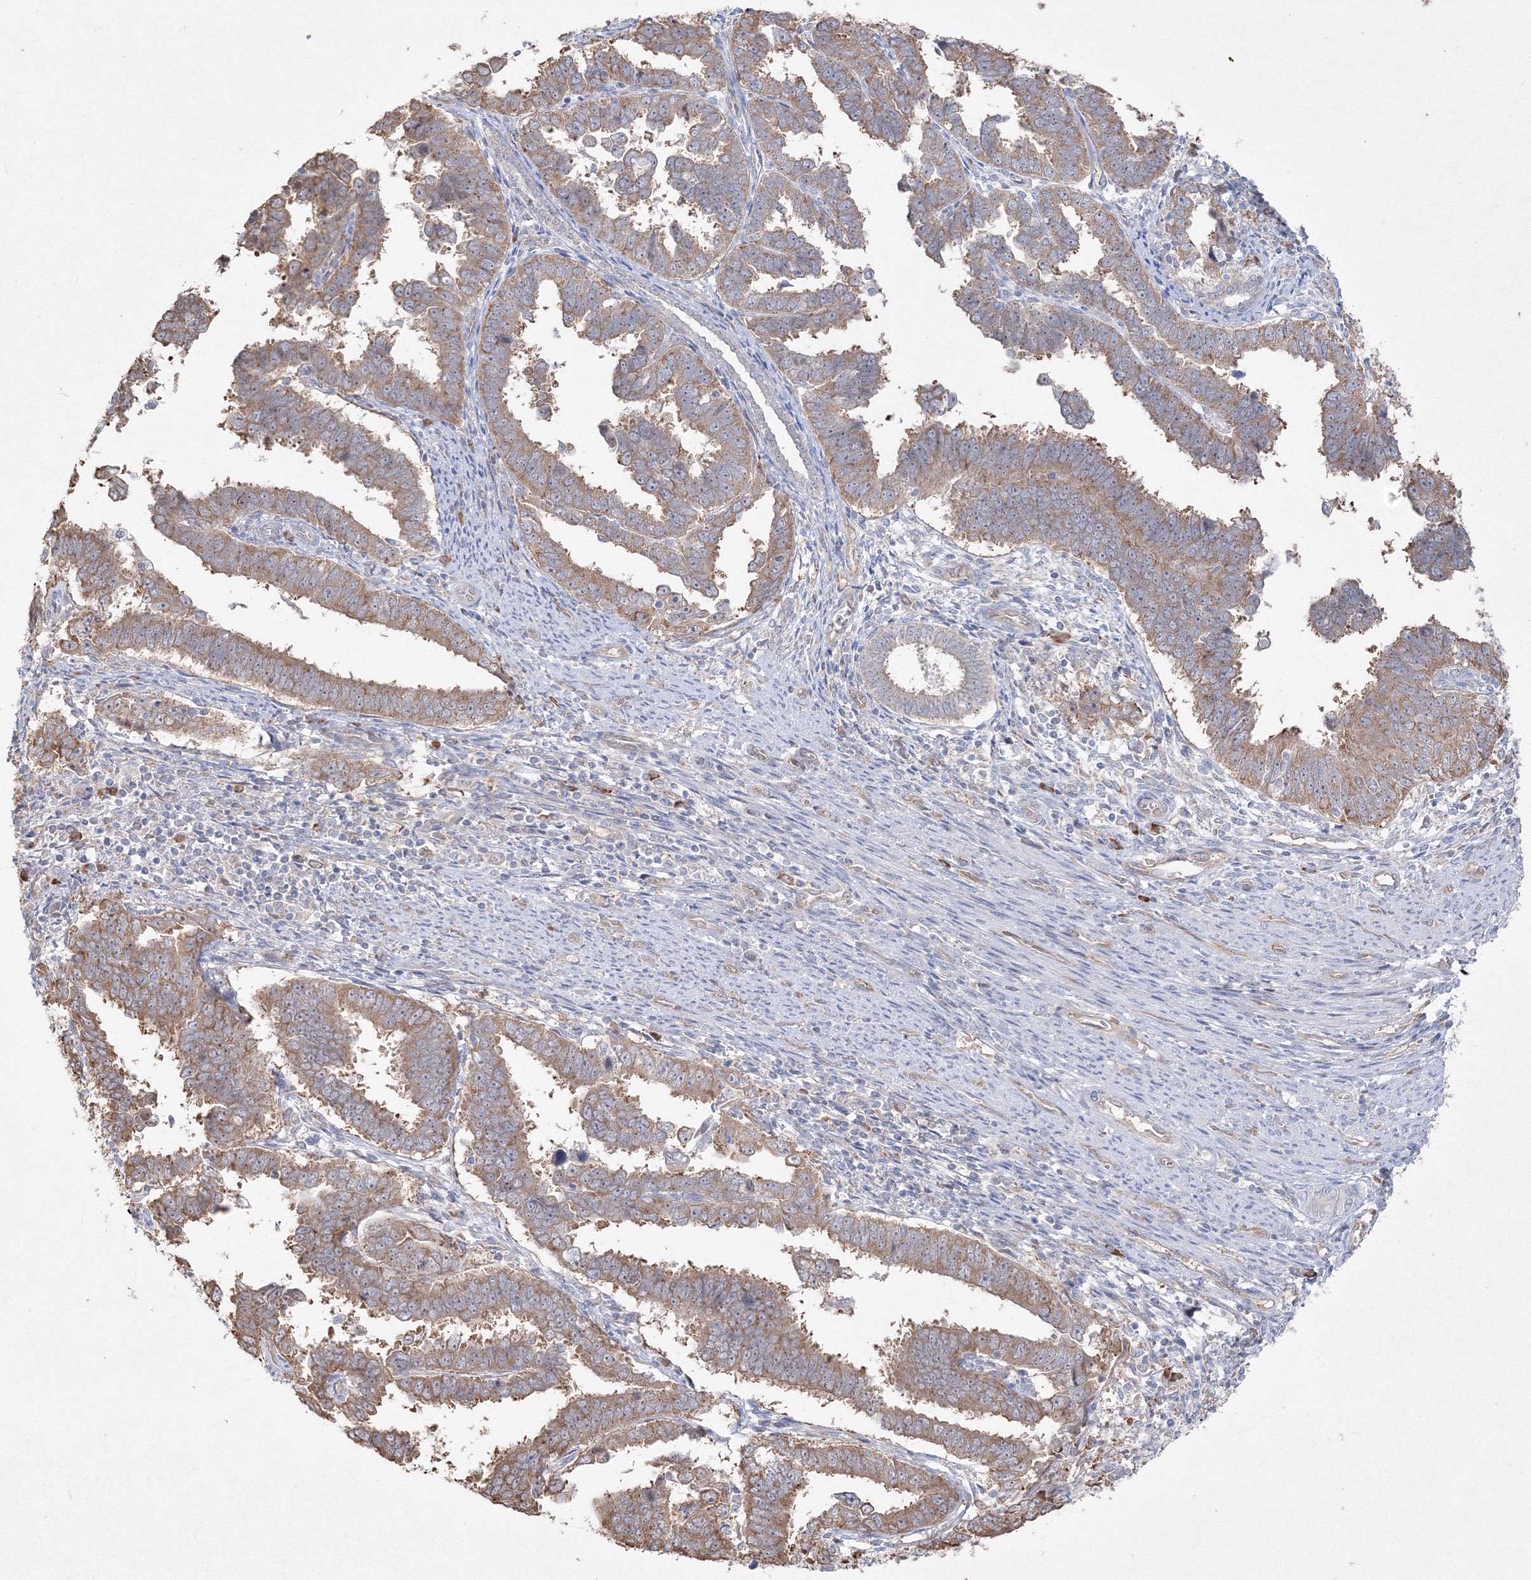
{"staining": {"intensity": "moderate", "quantity": ">75%", "location": "cytoplasmic/membranous"}, "tissue": "endometrial cancer", "cell_type": "Tumor cells", "image_type": "cancer", "snomed": [{"axis": "morphology", "description": "Adenocarcinoma, NOS"}, {"axis": "topography", "description": "Endometrium"}], "caption": "Tumor cells show moderate cytoplasmic/membranous expression in about >75% of cells in adenocarcinoma (endometrial).", "gene": "FBXL8", "patient": {"sex": "female", "age": 75}}